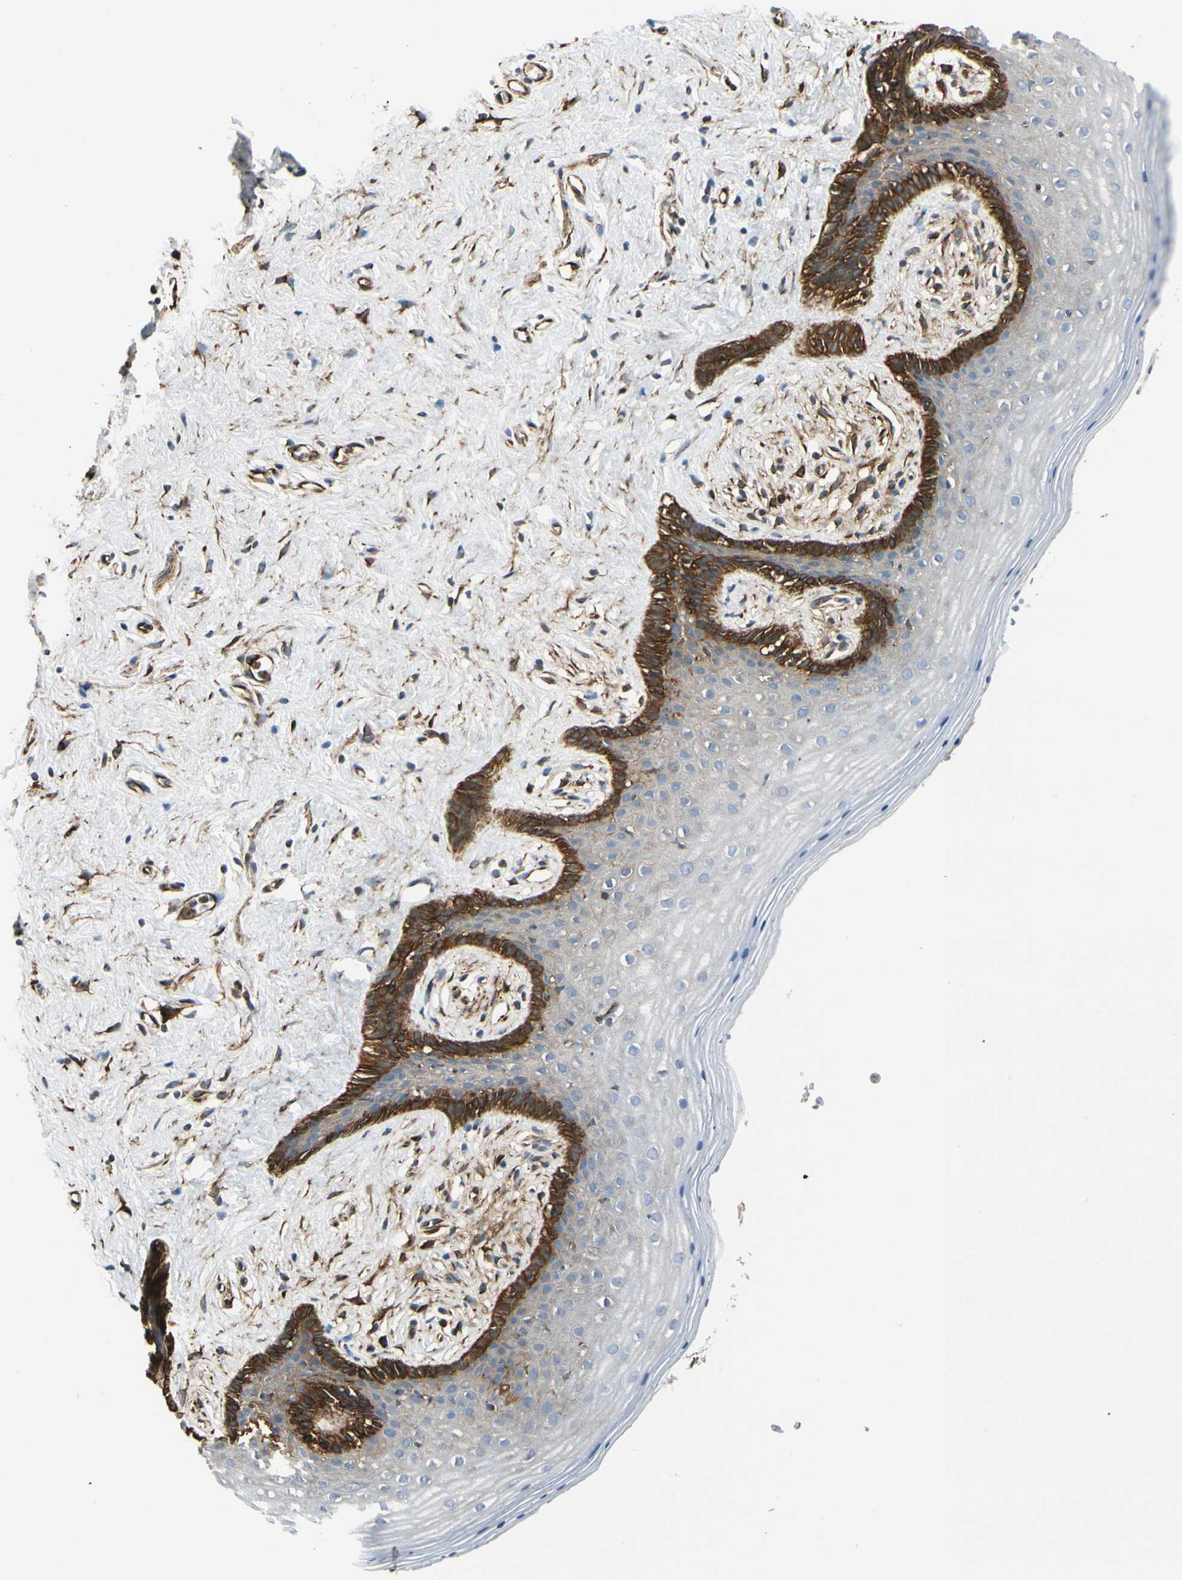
{"staining": {"intensity": "strong", "quantity": "<25%", "location": "cytoplasmic/membranous"}, "tissue": "vagina", "cell_type": "Squamous epithelial cells", "image_type": "normal", "snomed": [{"axis": "morphology", "description": "Normal tissue, NOS"}, {"axis": "topography", "description": "Vagina"}], "caption": "Unremarkable vagina displays strong cytoplasmic/membranous staining in about <25% of squamous epithelial cells, visualized by immunohistochemistry. The protein is shown in brown color, while the nuclei are stained blue.", "gene": "FTH1", "patient": {"sex": "female", "age": 44}}